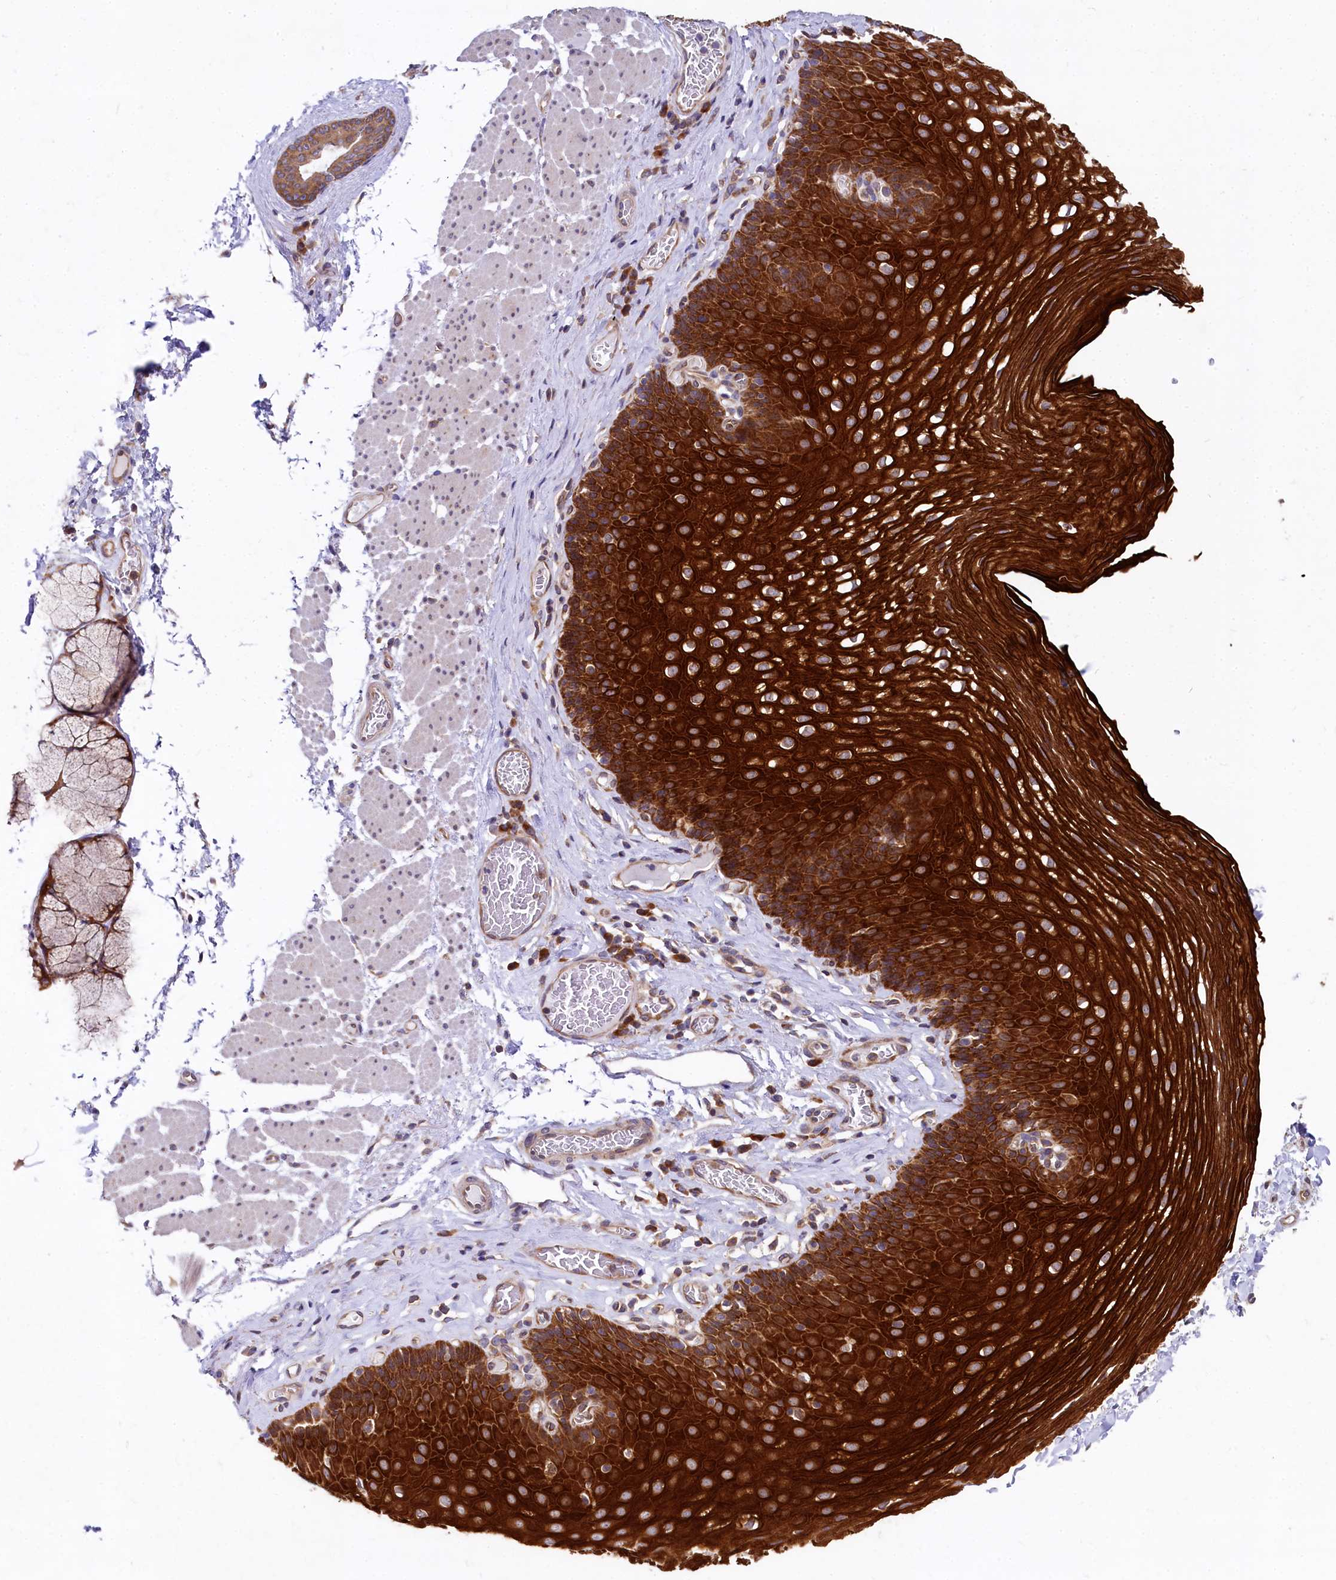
{"staining": {"intensity": "strong", "quantity": ">75%", "location": "cytoplasmic/membranous"}, "tissue": "esophagus", "cell_type": "Squamous epithelial cells", "image_type": "normal", "snomed": [{"axis": "morphology", "description": "Normal tissue, NOS"}, {"axis": "topography", "description": "Esophagus"}], "caption": "IHC histopathology image of benign esophagus: esophagus stained using immunohistochemistry displays high levels of strong protein expression localized specifically in the cytoplasmic/membranous of squamous epithelial cells, appearing as a cytoplasmic/membranous brown color.", "gene": "EIF2B2", "patient": {"sex": "female", "age": 66}}